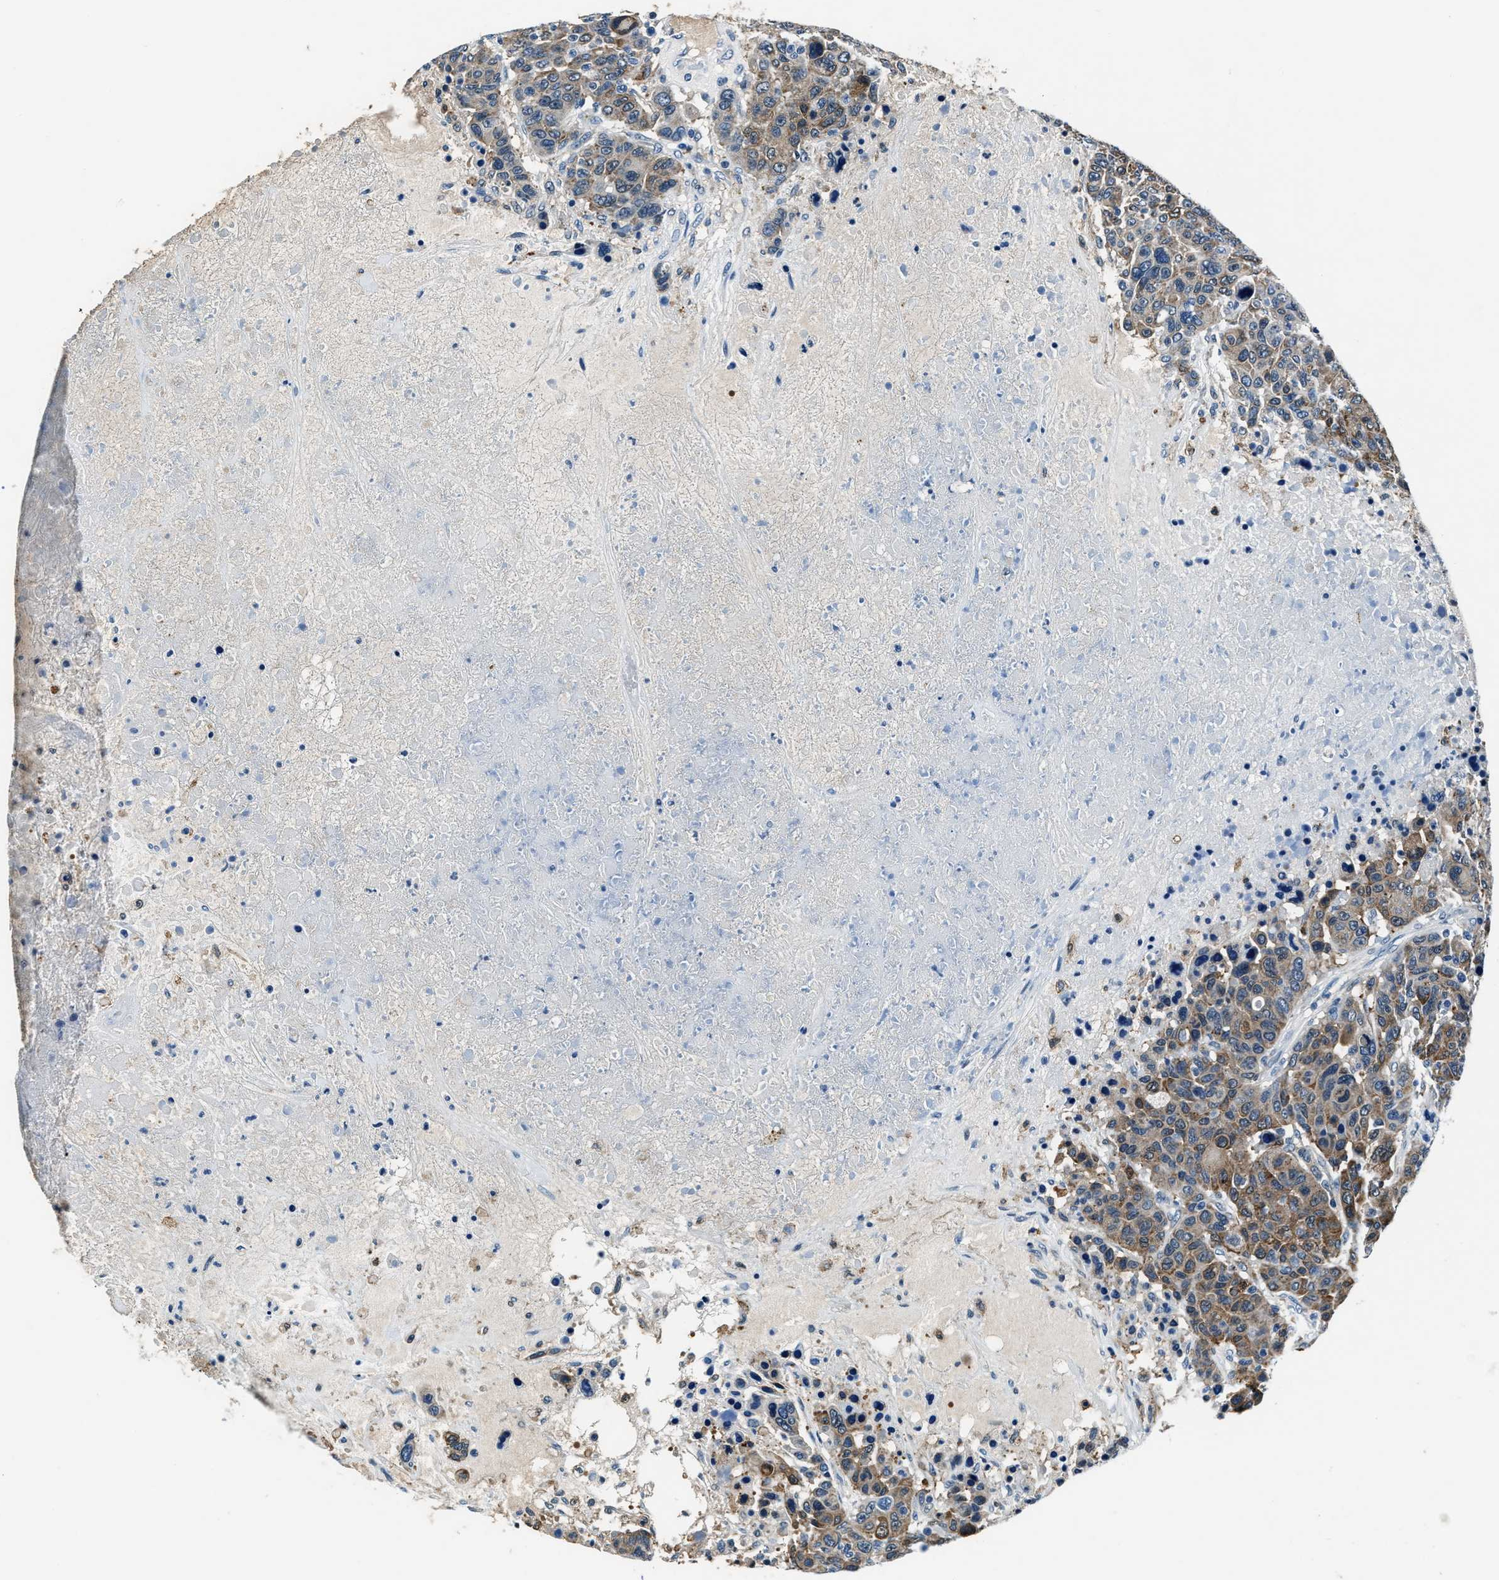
{"staining": {"intensity": "moderate", "quantity": ">75%", "location": "cytoplasmic/membranous"}, "tissue": "breast cancer", "cell_type": "Tumor cells", "image_type": "cancer", "snomed": [{"axis": "morphology", "description": "Duct carcinoma"}, {"axis": "topography", "description": "Breast"}], "caption": "Immunohistochemical staining of human breast cancer (intraductal carcinoma) displays medium levels of moderate cytoplasmic/membranous protein positivity in about >75% of tumor cells.", "gene": "PTPDC1", "patient": {"sex": "female", "age": 37}}